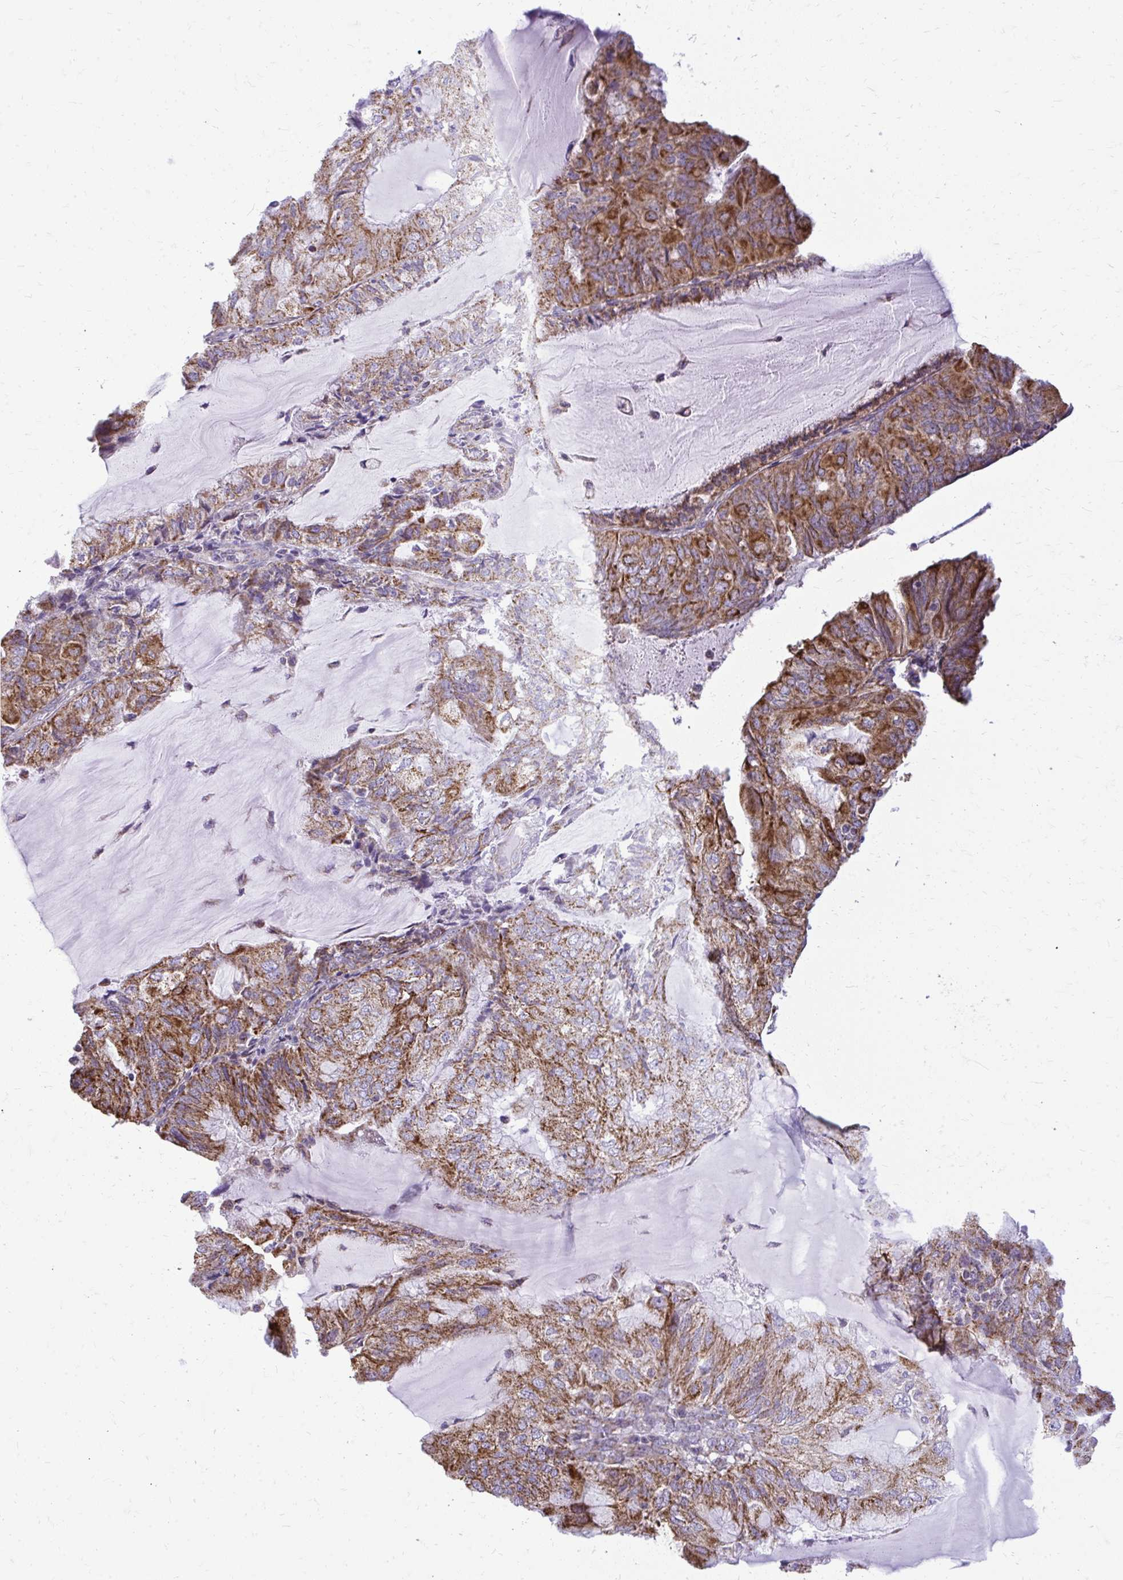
{"staining": {"intensity": "strong", "quantity": ">75%", "location": "cytoplasmic/membranous"}, "tissue": "endometrial cancer", "cell_type": "Tumor cells", "image_type": "cancer", "snomed": [{"axis": "morphology", "description": "Adenocarcinoma, NOS"}, {"axis": "topography", "description": "Endometrium"}], "caption": "This micrograph reveals IHC staining of endometrial cancer, with high strong cytoplasmic/membranous positivity in about >75% of tumor cells.", "gene": "IFIT1", "patient": {"sex": "female", "age": 81}}